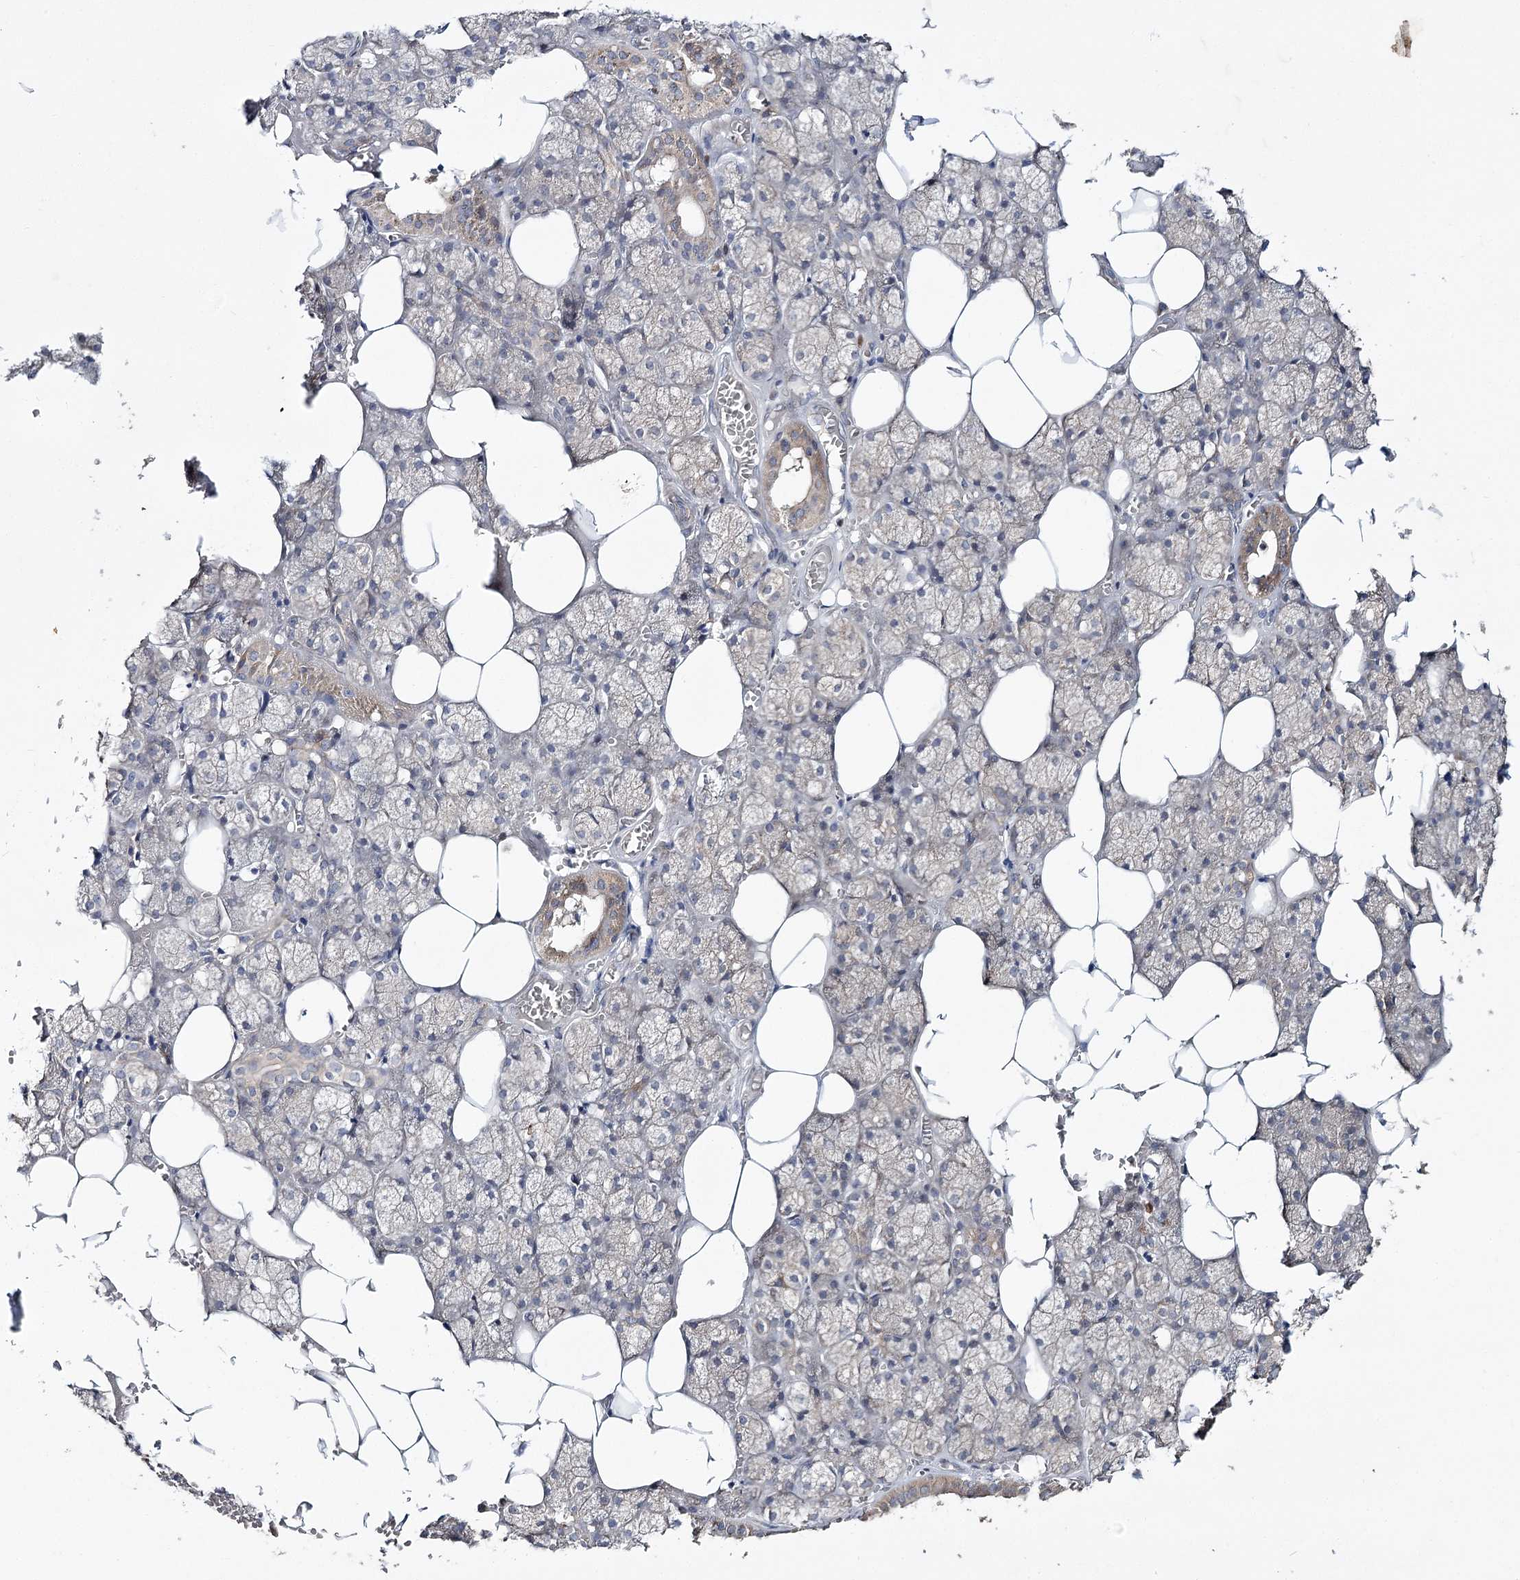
{"staining": {"intensity": "moderate", "quantity": "25%-75%", "location": "cytoplasmic/membranous"}, "tissue": "salivary gland", "cell_type": "Glandular cells", "image_type": "normal", "snomed": [{"axis": "morphology", "description": "Normal tissue, NOS"}, {"axis": "topography", "description": "Salivary gland"}], "caption": "Immunohistochemical staining of normal human salivary gland reveals moderate cytoplasmic/membranous protein staining in about 25%-75% of glandular cells. Ihc stains the protein of interest in brown and the nuclei are stained blue.", "gene": "VWA2", "patient": {"sex": "male", "age": 62}}